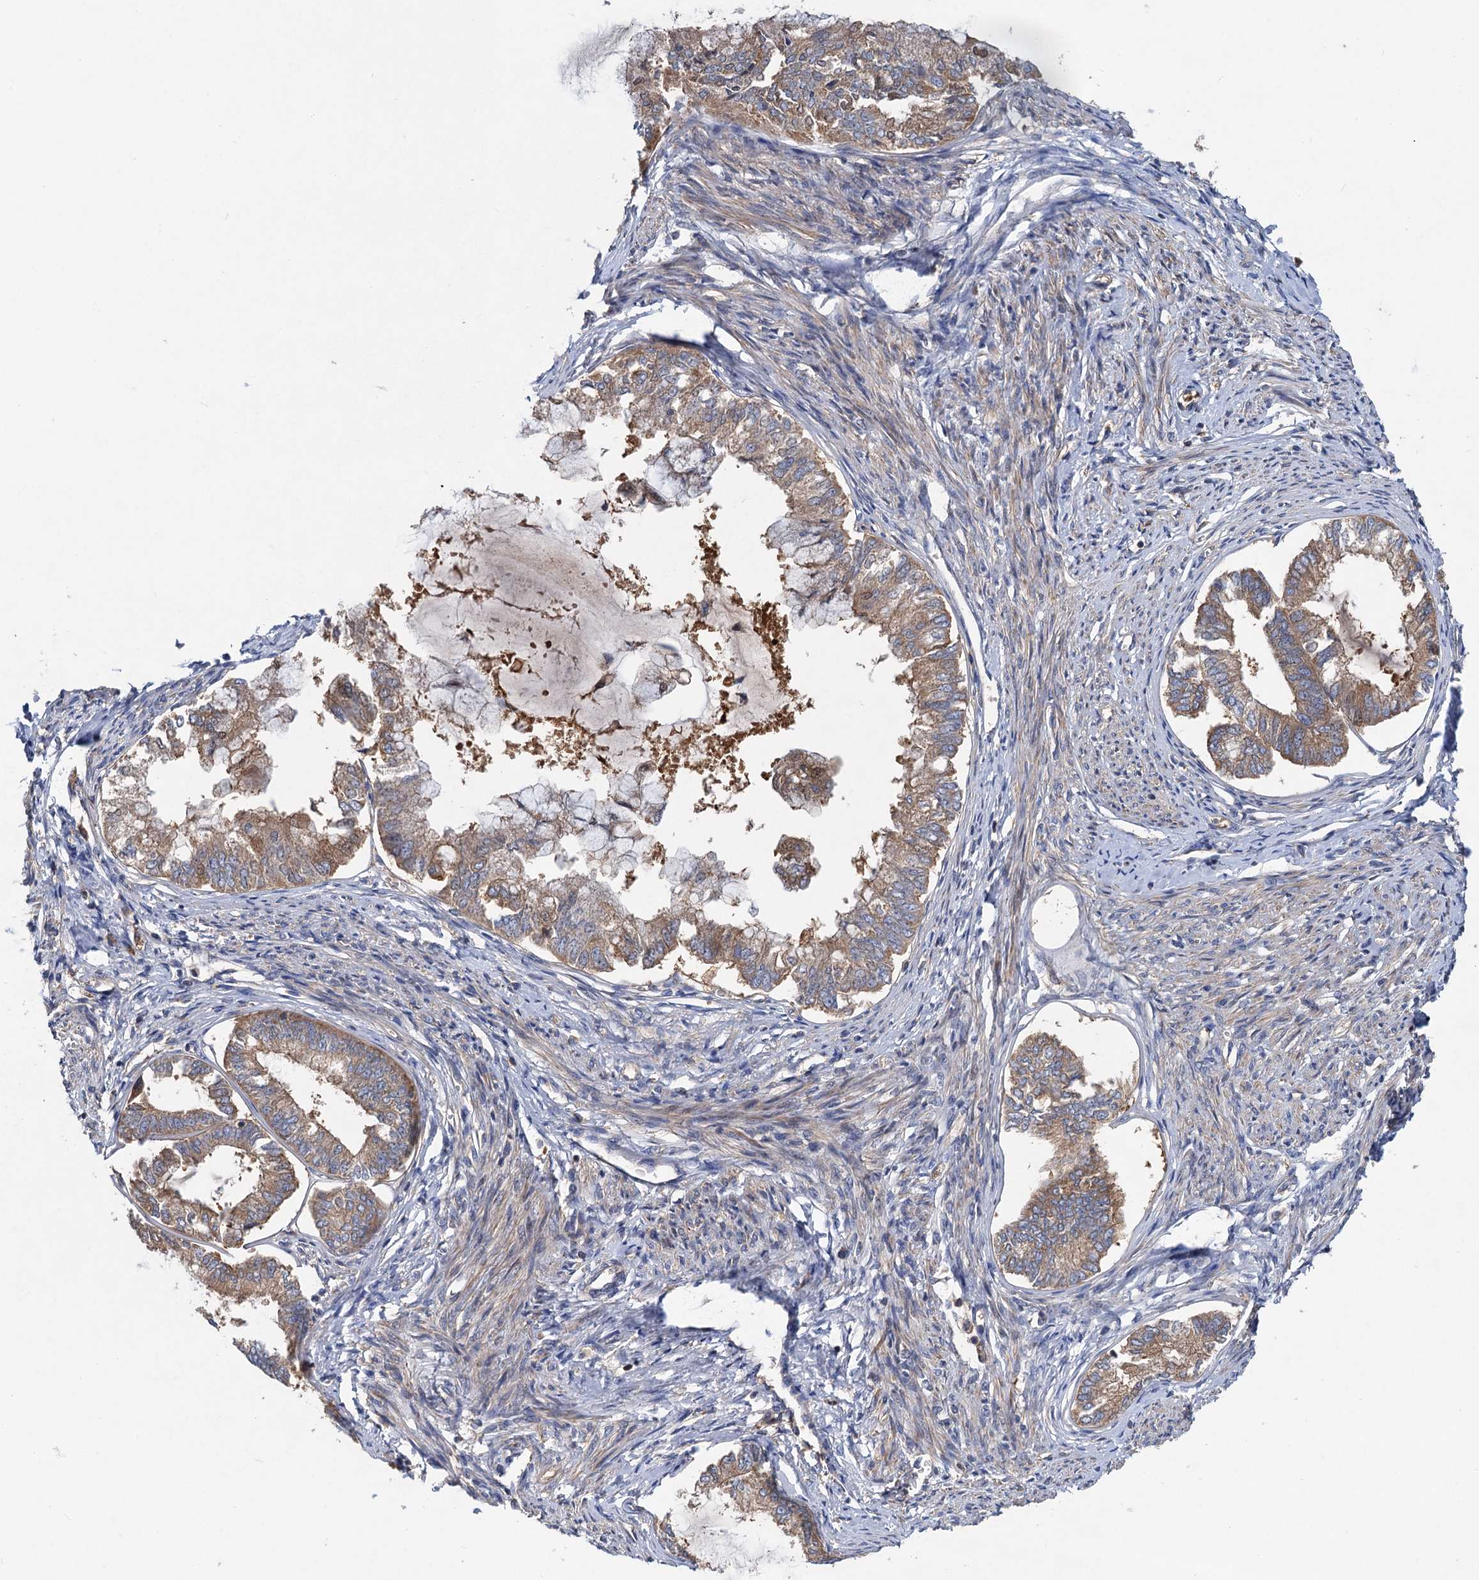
{"staining": {"intensity": "moderate", "quantity": ">75%", "location": "cytoplasmic/membranous"}, "tissue": "endometrial cancer", "cell_type": "Tumor cells", "image_type": "cancer", "snomed": [{"axis": "morphology", "description": "Adenocarcinoma, NOS"}, {"axis": "topography", "description": "Endometrium"}], "caption": "The image reveals a brown stain indicating the presence of a protein in the cytoplasmic/membranous of tumor cells in endometrial cancer (adenocarcinoma). Using DAB (brown) and hematoxylin (blue) stains, captured at high magnification using brightfield microscopy.", "gene": "ALKBH7", "patient": {"sex": "female", "age": 86}}